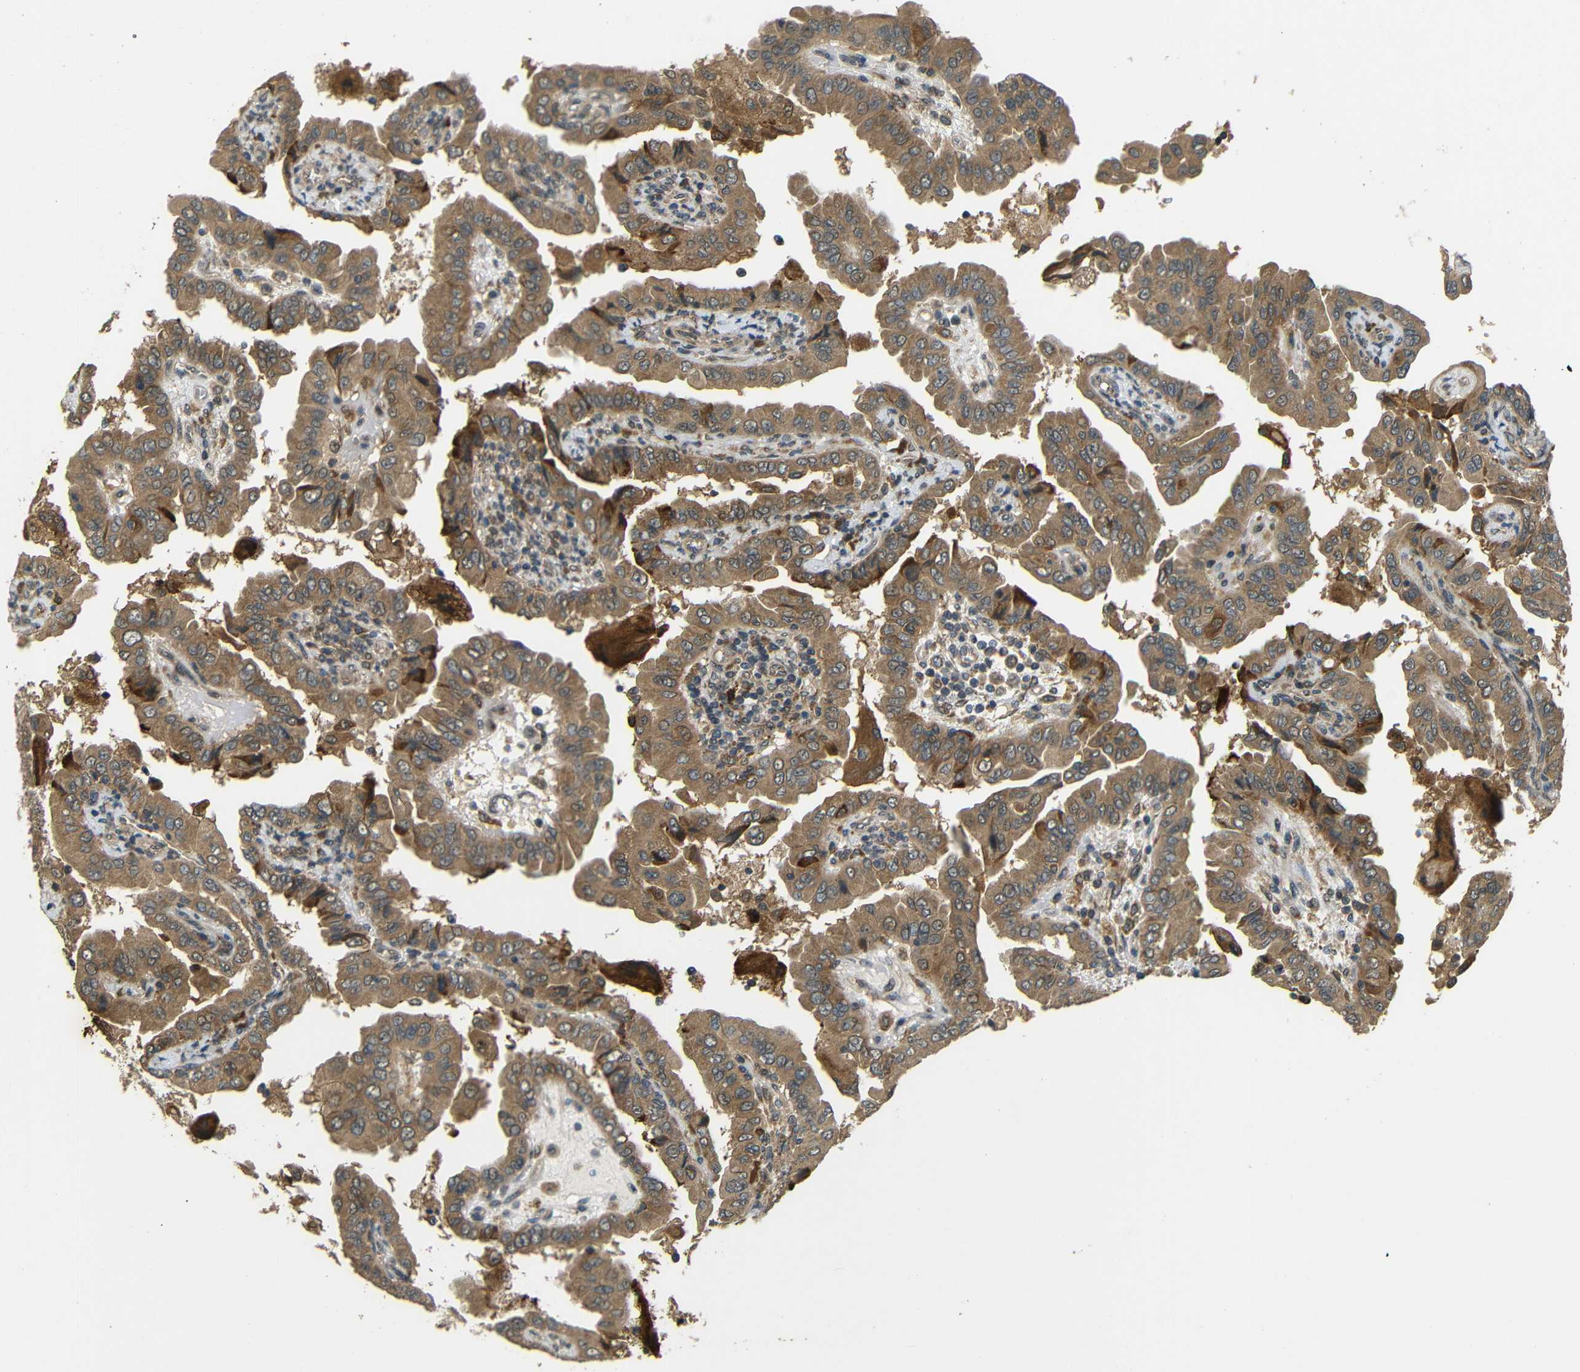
{"staining": {"intensity": "moderate", "quantity": ">75%", "location": "cytoplasmic/membranous"}, "tissue": "thyroid cancer", "cell_type": "Tumor cells", "image_type": "cancer", "snomed": [{"axis": "morphology", "description": "Papillary adenocarcinoma, NOS"}, {"axis": "topography", "description": "Thyroid gland"}], "caption": "A brown stain shows moderate cytoplasmic/membranous expression of a protein in thyroid cancer (papillary adenocarcinoma) tumor cells.", "gene": "EPHB2", "patient": {"sex": "male", "age": 33}}